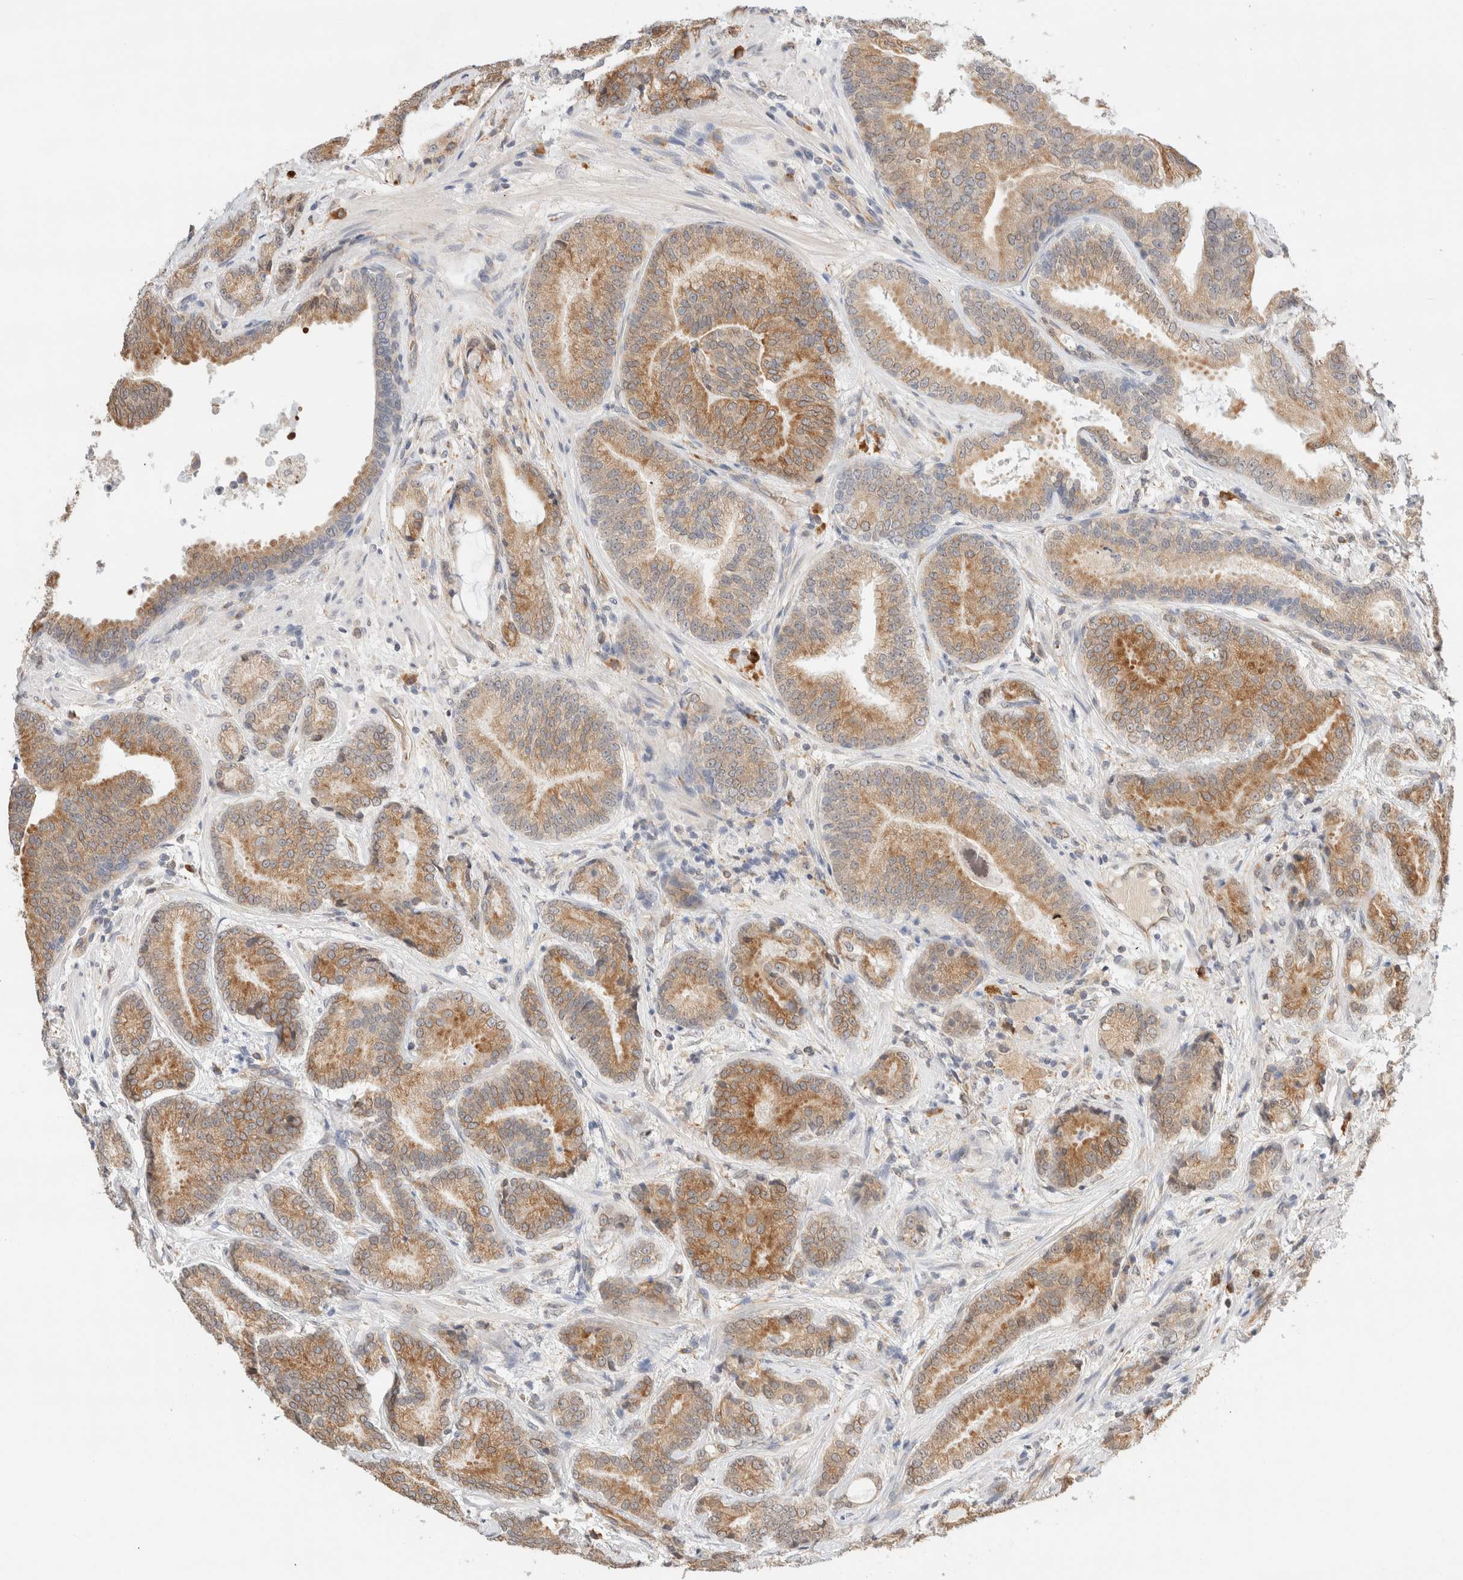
{"staining": {"intensity": "moderate", "quantity": ">75%", "location": "cytoplasmic/membranous"}, "tissue": "prostate cancer", "cell_type": "Tumor cells", "image_type": "cancer", "snomed": [{"axis": "morphology", "description": "Adenocarcinoma, High grade"}, {"axis": "topography", "description": "Prostate"}], "caption": "Approximately >75% of tumor cells in human prostate cancer reveal moderate cytoplasmic/membranous protein positivity as visualized by brown immunohistochemical staining.", "gene": "SYVN1", "patient": {"sex": "male", "age": 55}}